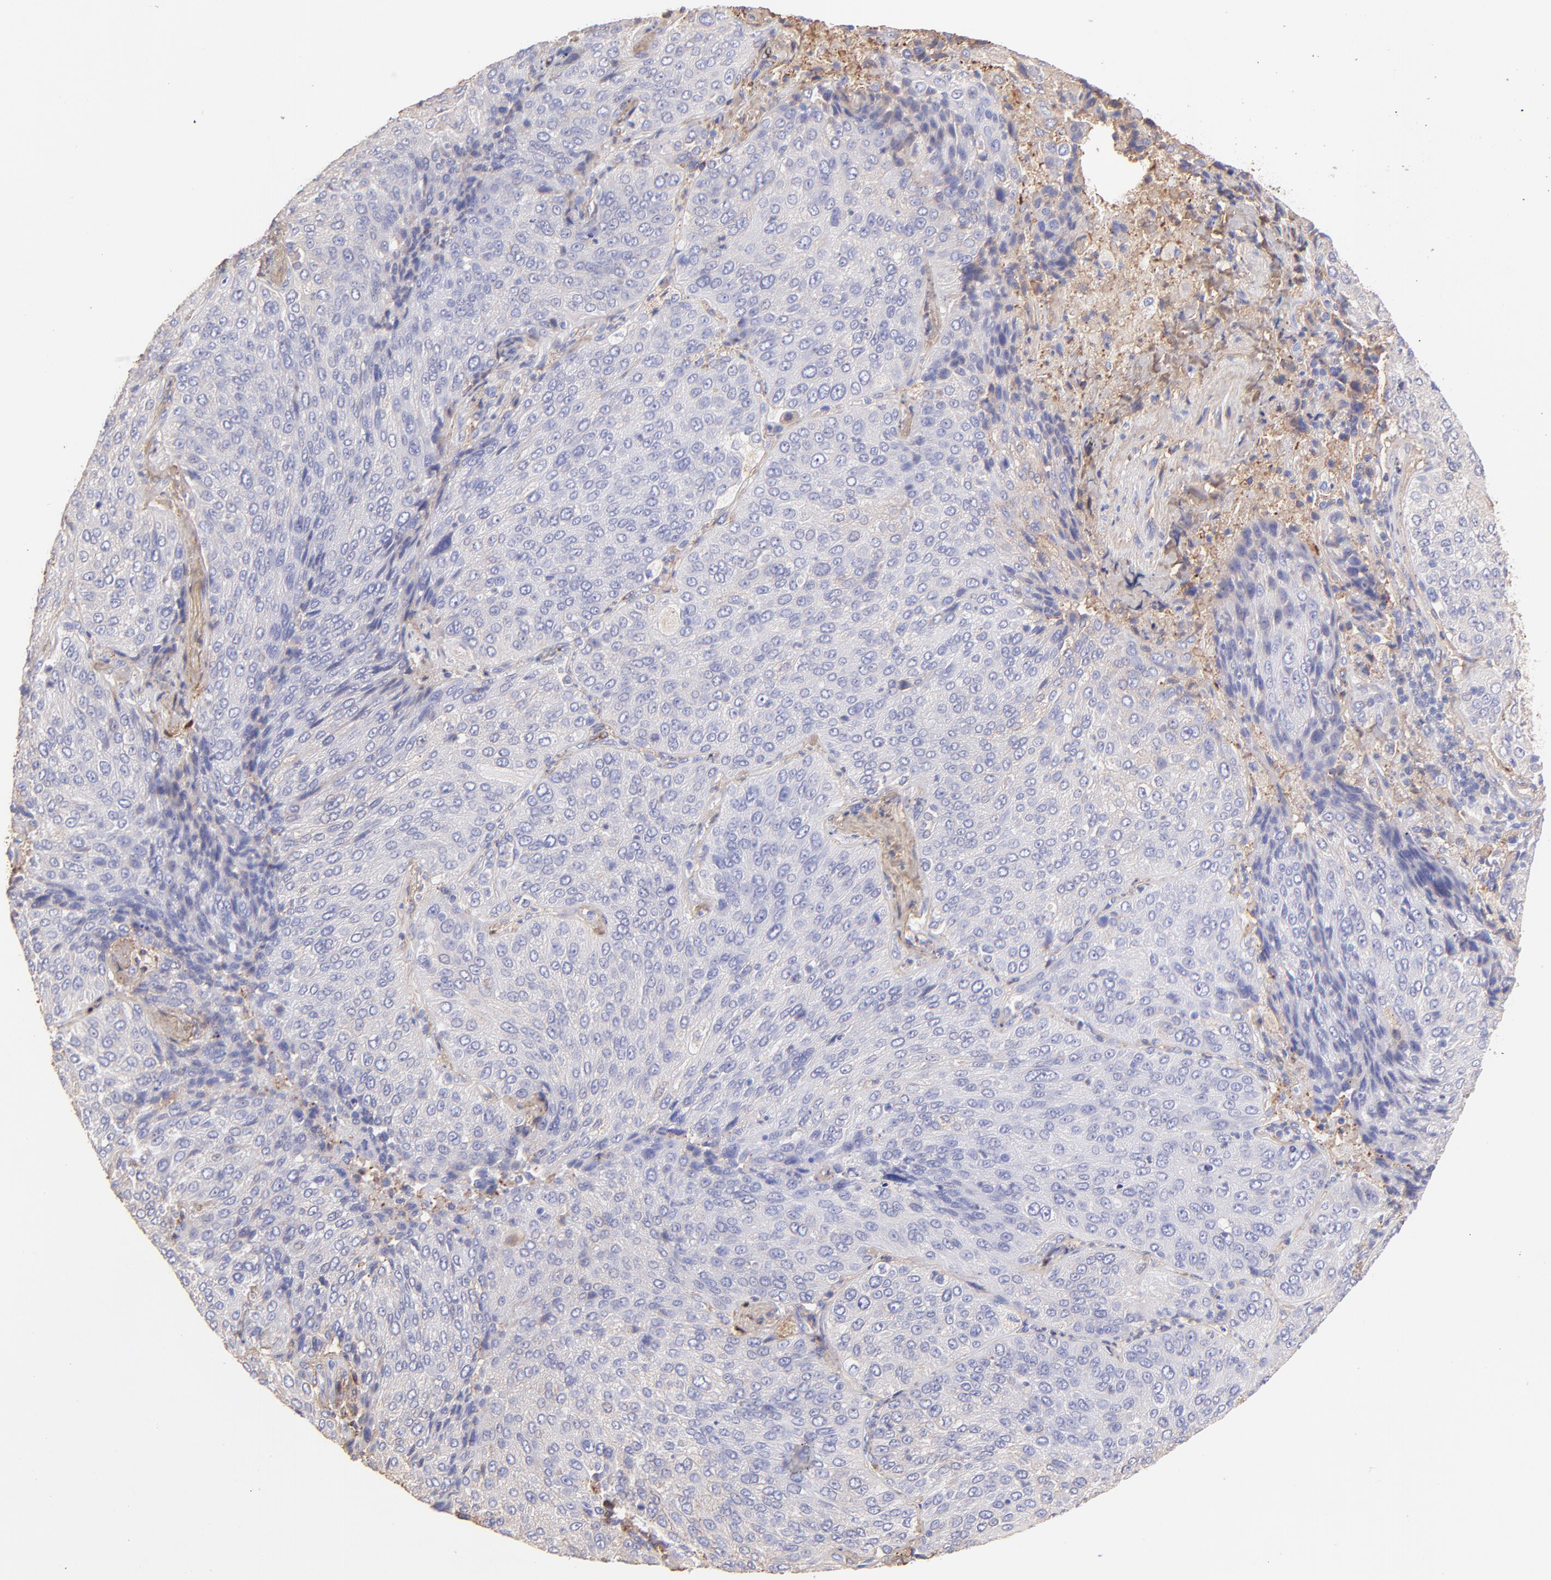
{"staining": {"intensity": "negative", "quantity": "none", "location": "none"}, "tissue": "lung cancer", "cell_type": "Tumor cells", "image_type": "cancer", "snomed": [{"axis": "morphology", "description": "Squamous cell carcinoma, NOS"}, {"axis": "topography", "description": "Lung"}], "caption": "This is an IHC histopathology image of human squamous cell carcinoma (lung). There is no positivity in tumor cells.", "gene": "BGN", "patient": {"sex": "male", "age": 54}}